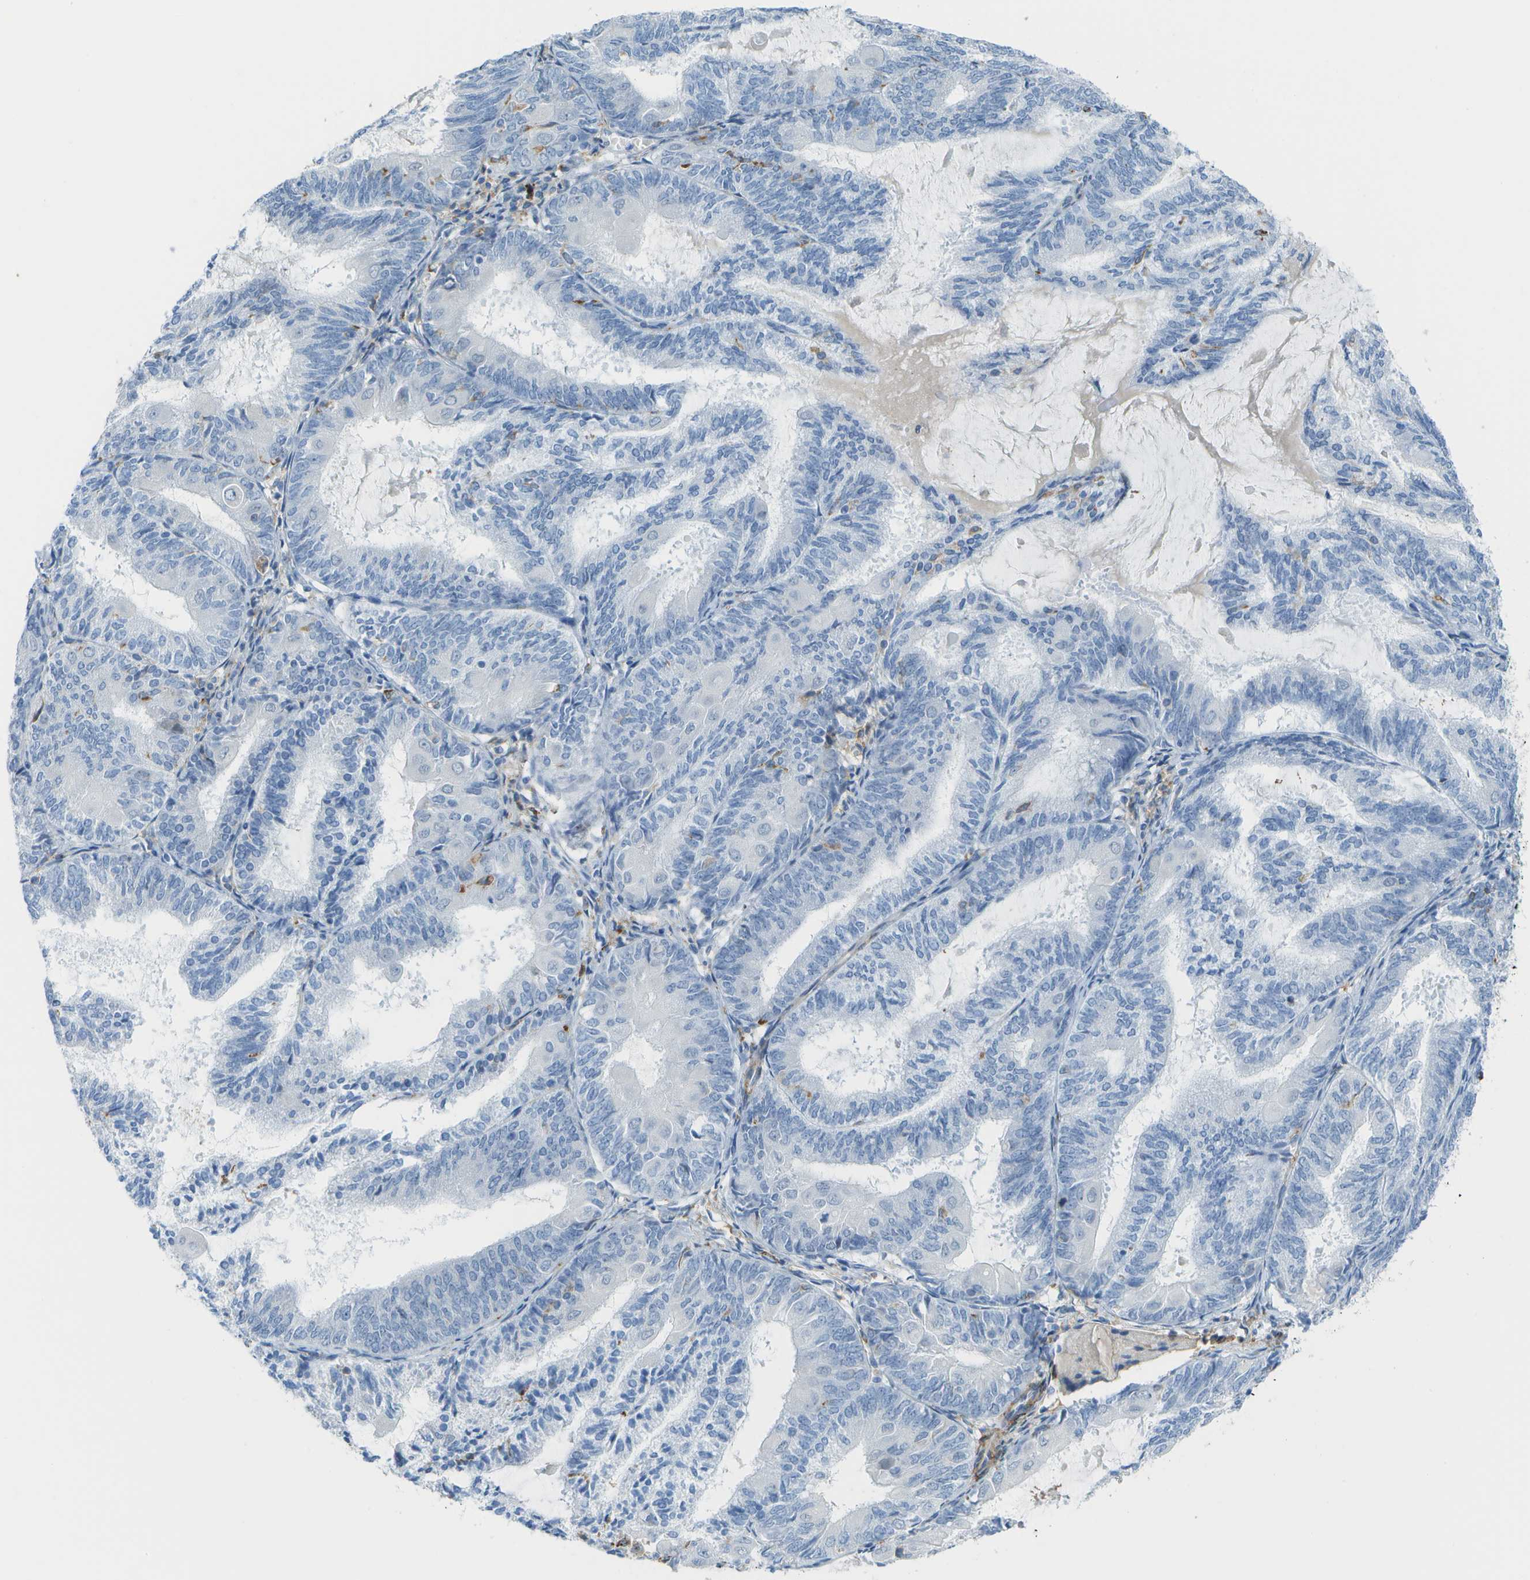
{"staining": {"intensity": "negative", "quantity": "none", "location": "none"}, "tissue": "endometrial cancer", "cell_type": "Tumor cells", "image_type": "cancer", "snomed": [{"axis": "morphology", "description": "Adenocarcinoma, NOS"}, {"axis": "topography", "description": "Endometrium"}], "caption": "IHC of endometrial cancer shows no expression in tumor cells. Nuclei are stained in blue.", "gene": "ZBTB43", "patient": {"sex": "female", "age": 81}}